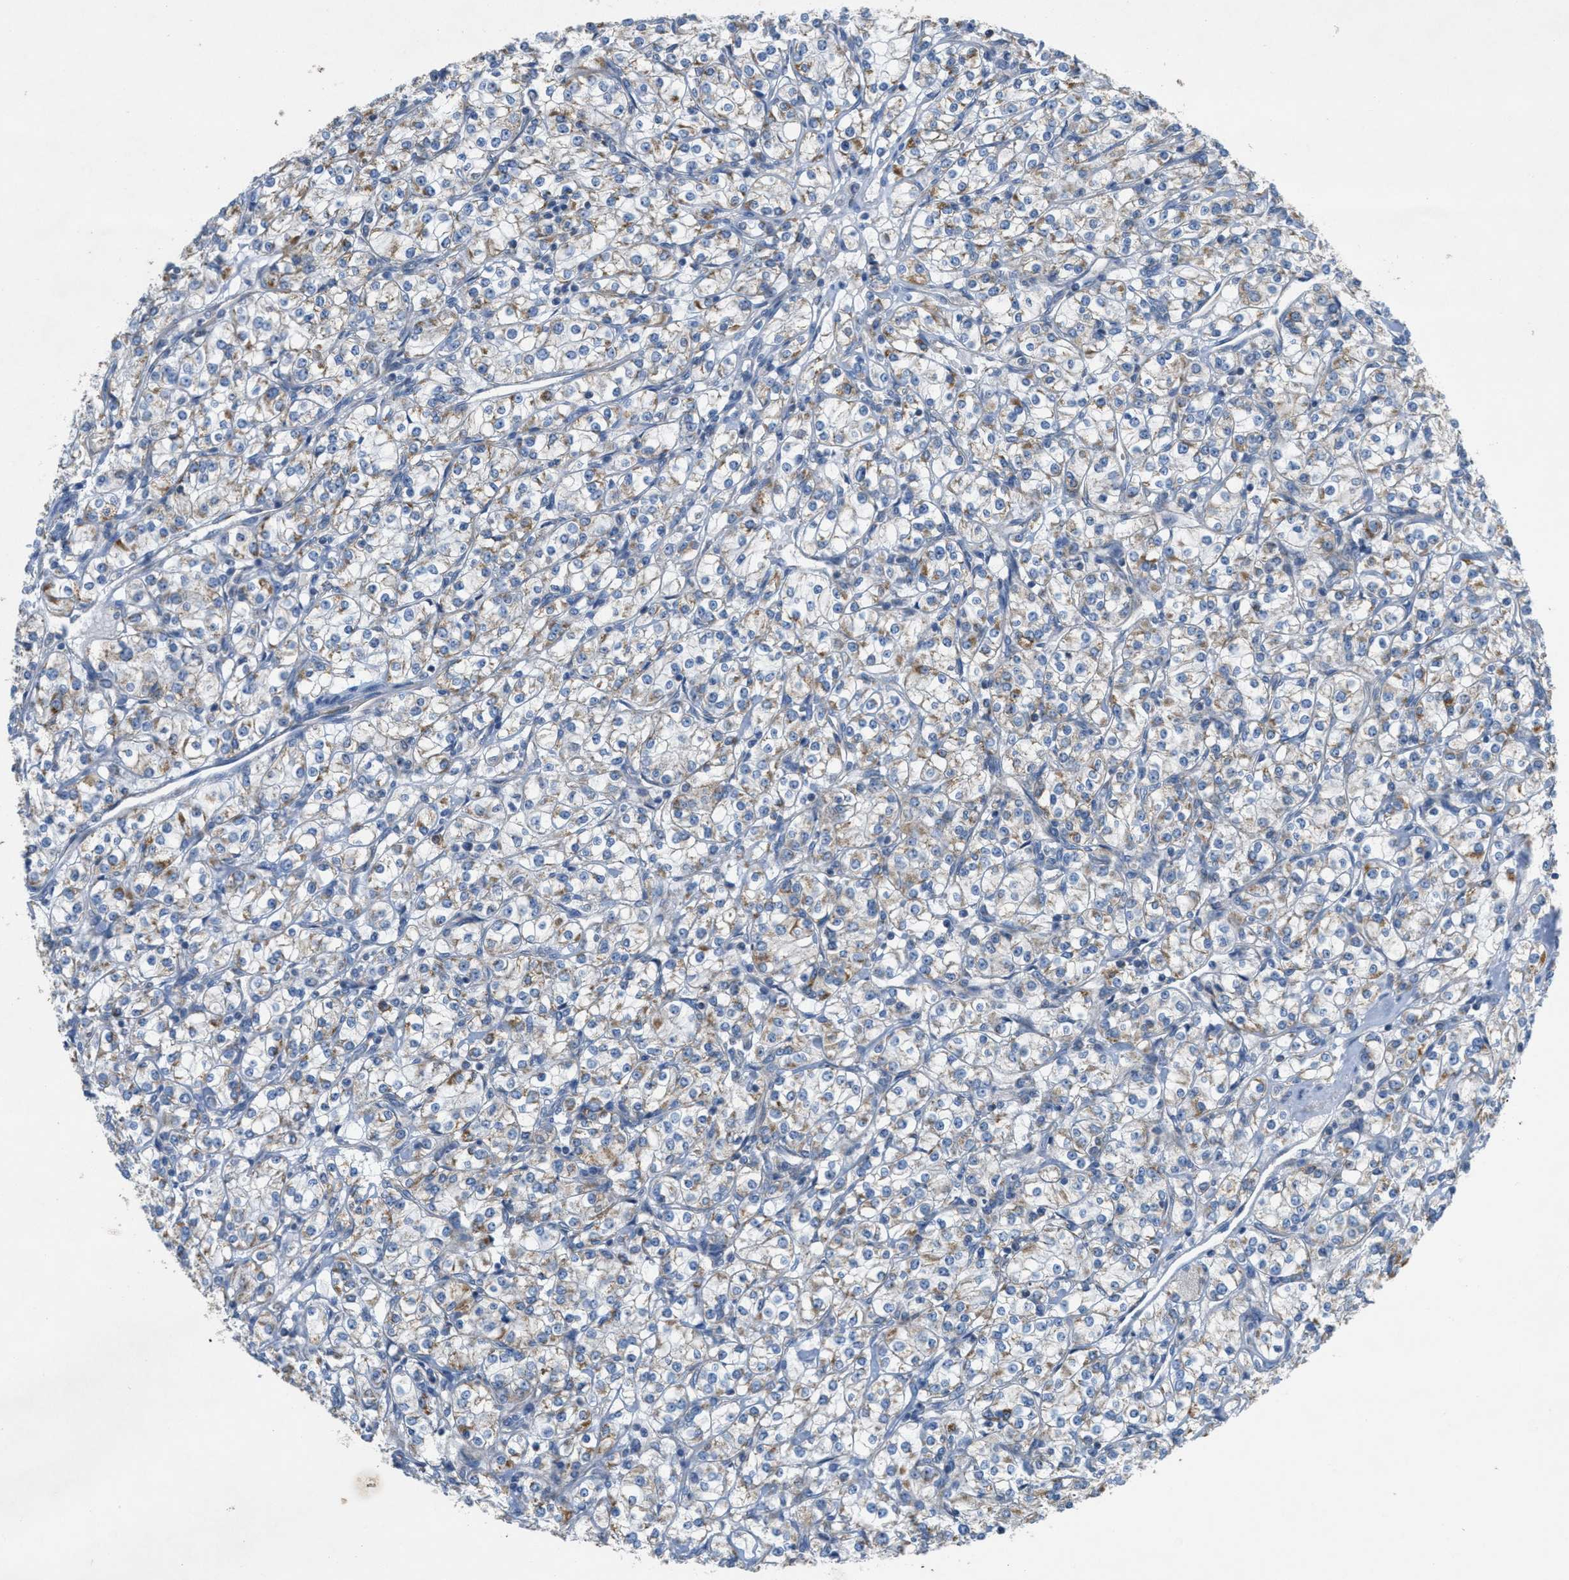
{"staining": {"intensity": "negative", "quantity": "none", "location": "none"}, "tissue": "renal cancer", "cell_type": "Tumor cells", "image_type": "cancer", "snomed": [{"axis": "morphology", "description": "Adenocarcinoma, NOS"}, {"axis": "topography", "description": "Kidney"}], "caption": "A histopathology image of human renal cancer (adenocarcinoma) is negative for staining in tumor cells. Brightfield microscopy of immunohistochemistry (IHC) stained with DAB (3,3'-diaminobenzidine) (brown) and hematoxylin (blue), captured at high magnification.", "gene": "BTN3A1", "patient": {"sex": "male", "age": 77}}